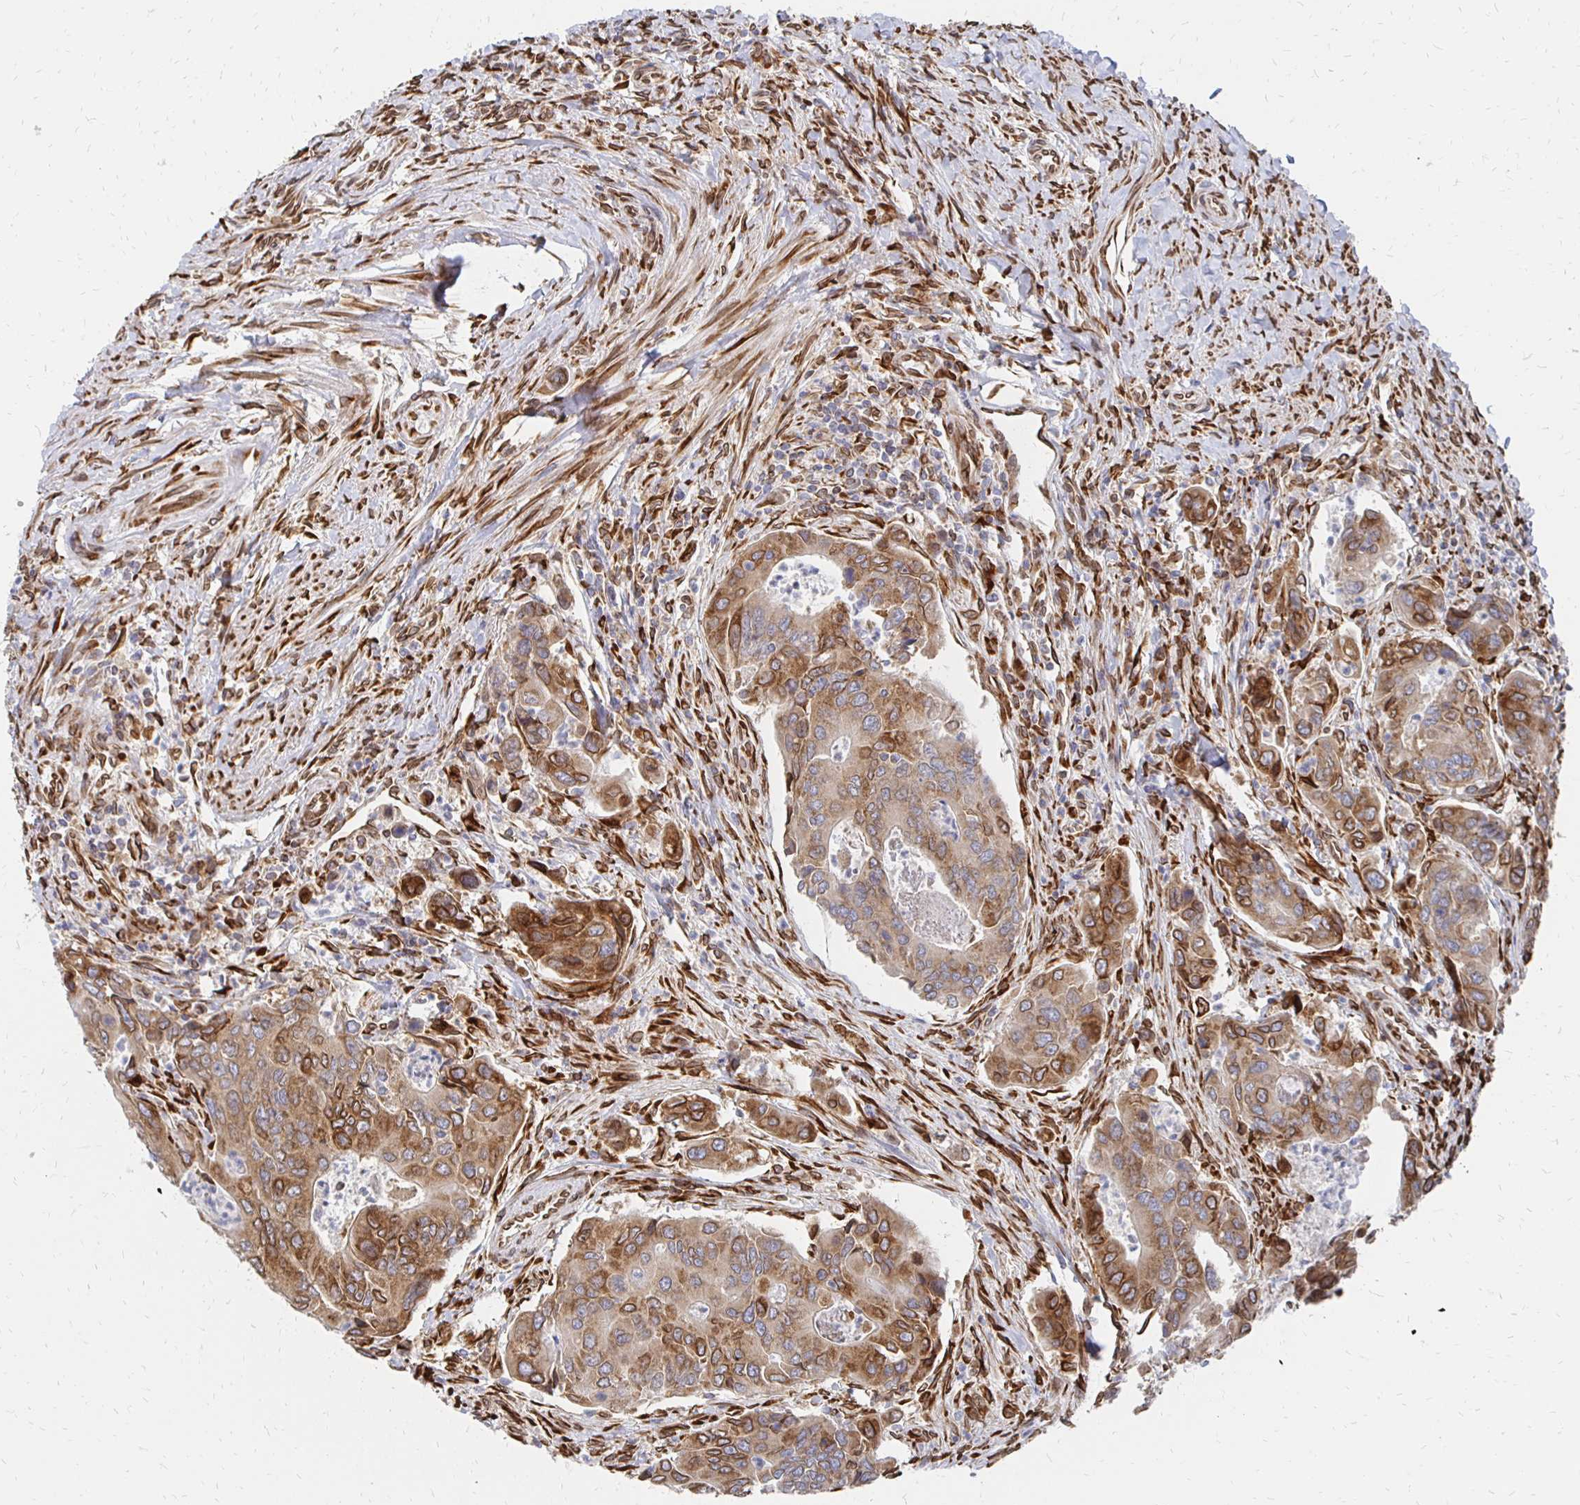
{"staining": {"intensity": "moderate", "quantity": ">75%", "location": "cytoplasmic/membranous,nuclear"}, "tissue": "colorectal cancer", "cell_type": "Tumor cells", "image_type": "cancer", "snomed": [{"axis": "morphology", "description": "Adenocarcinoma, NOS"}, {"axis": "topography", "description": "Colon"}], "caption": "A medium amount of moderate cytoplasmic/membranous and nuclear expression is present in approximately >75% of tumor cells in colorectal cancer (adenocarcinoma) tissue.", "gene": "PELI3", "patient": {"sex": "female", "age": 67}}